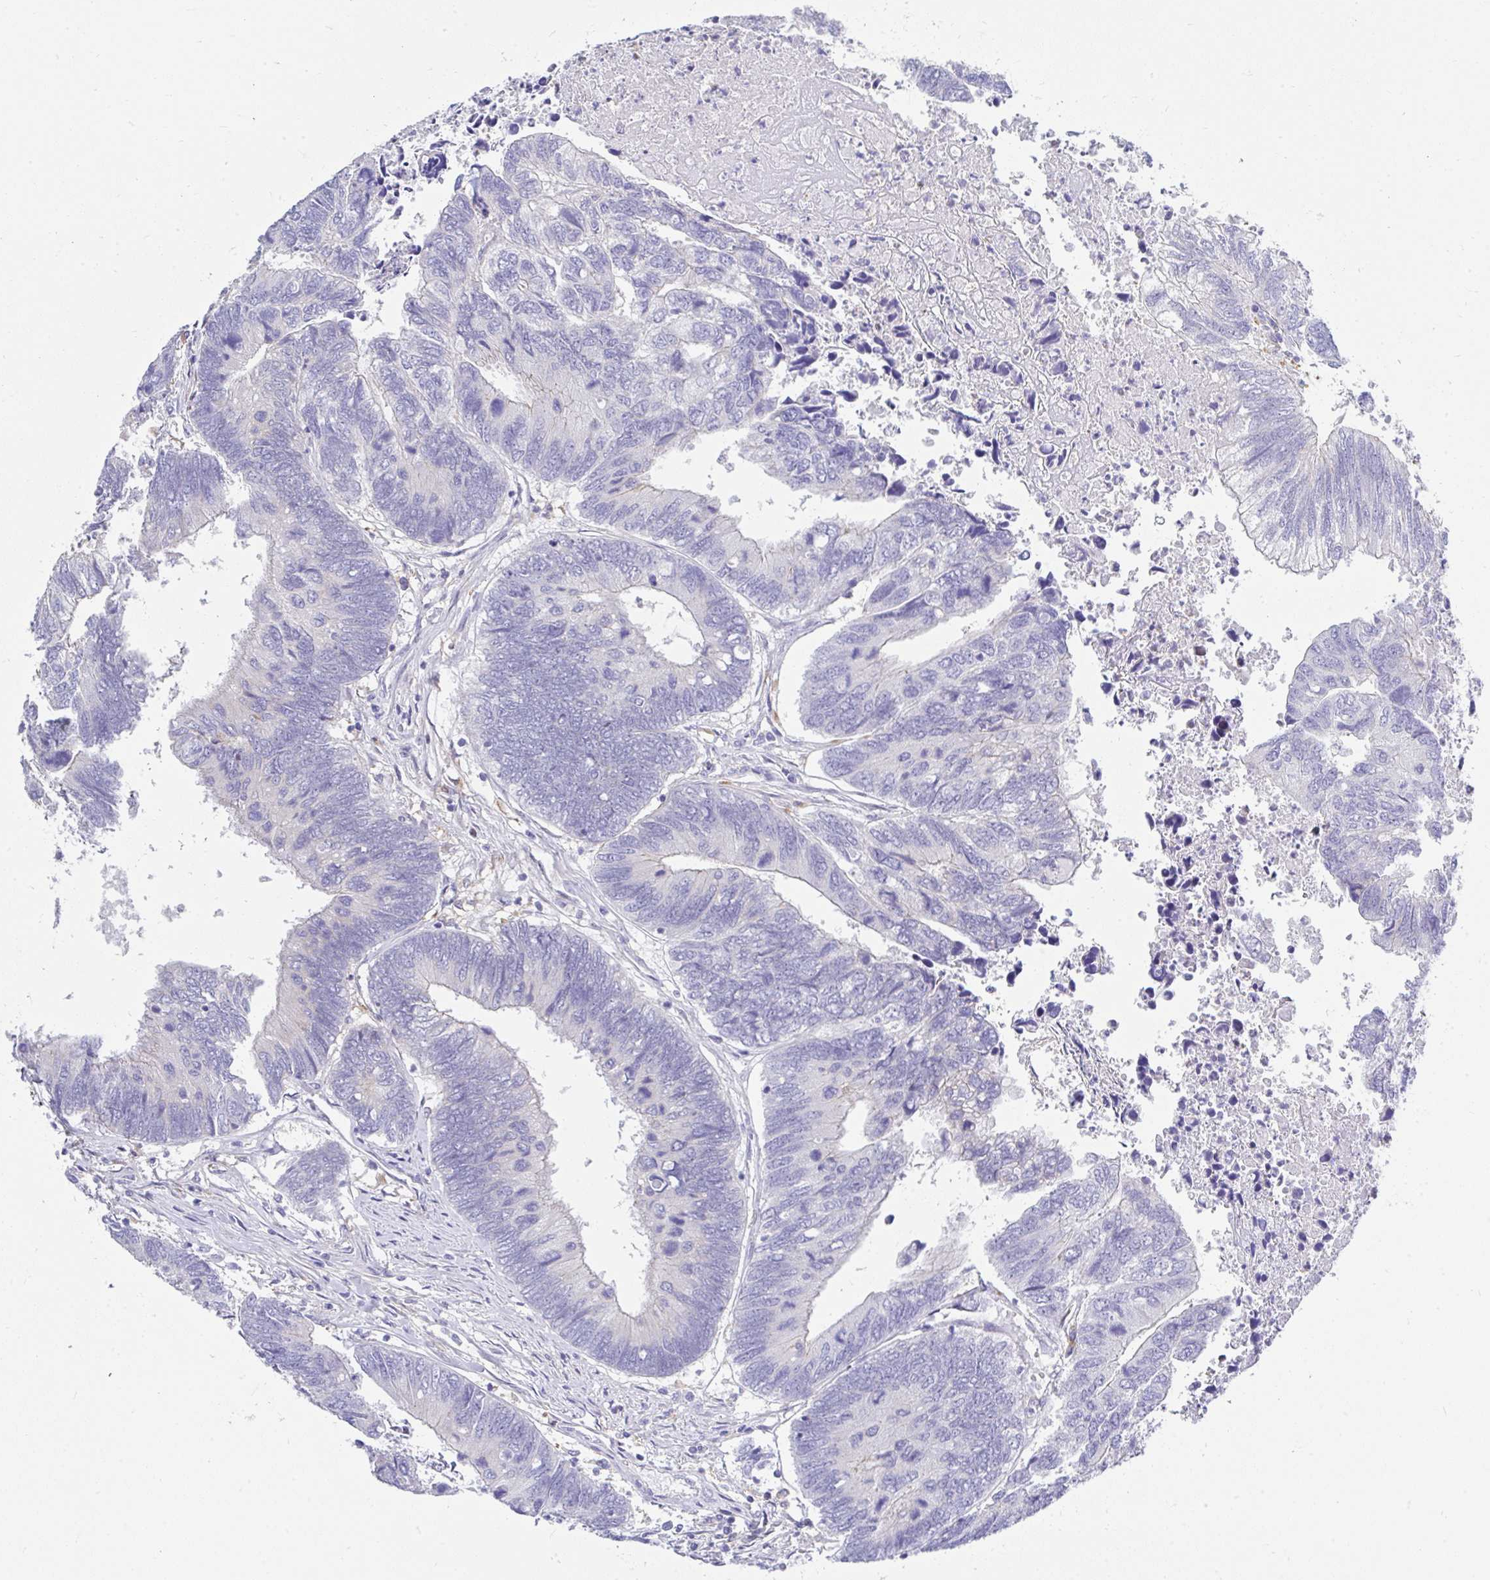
{"staining": {"intensity": "negative", "quantity": "none", "location": "none"}, "tissue": "colorectal cancer", "cell_type": "Tumor cells", "image_type": "cancer", "snomed": [{"axis": "morphology", "description": "Adenocarcinoma, NOS"}, {"axis": "topography", "description": "Colon"}], "caption": "Tumor cells show no significant protein positivity in colorectal adenocarcinoma.", "gene": "ZNF33A", "patient": {"sex": "female", "age": 67}}